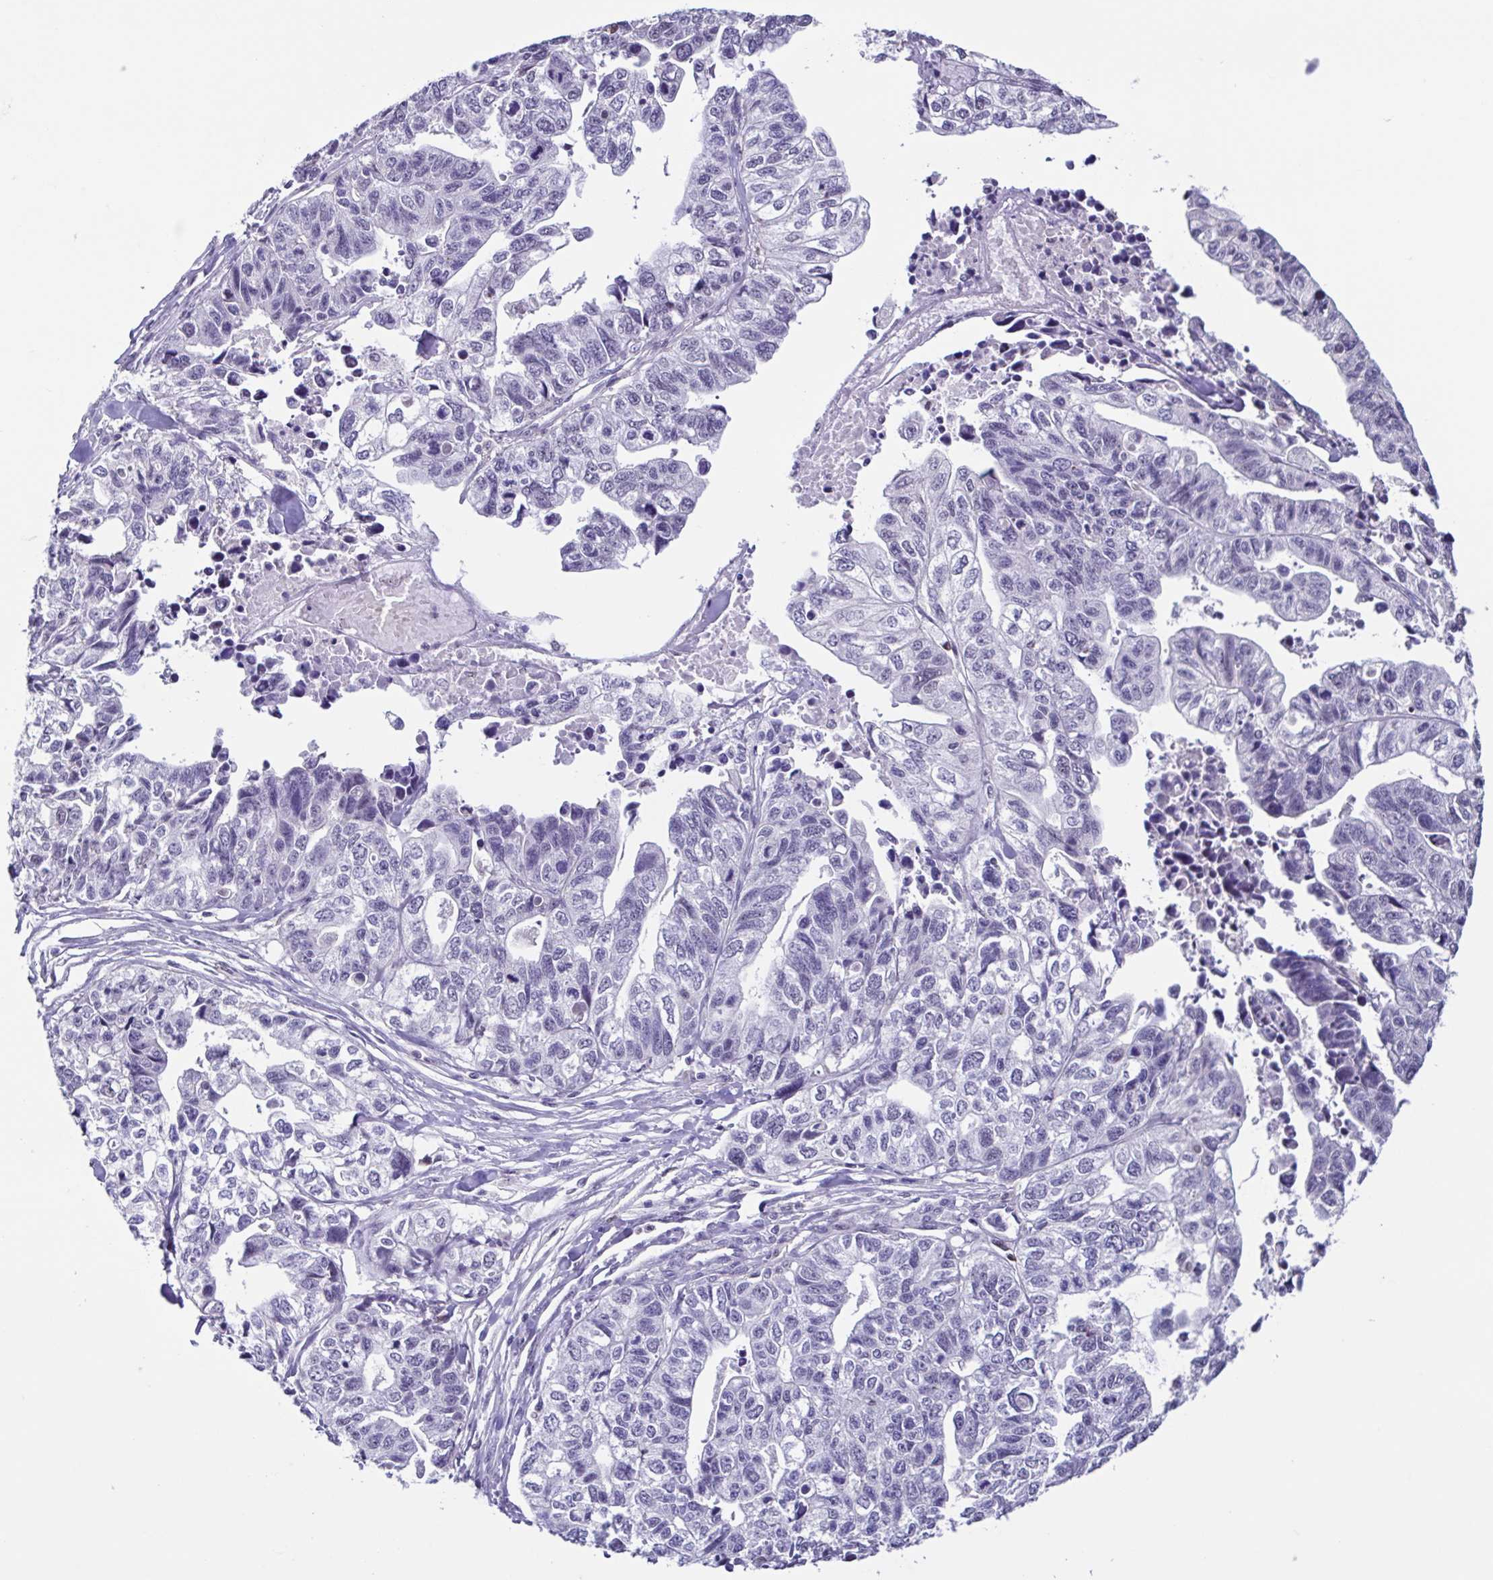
{"staining": {"intensity": "negative", "quantity": "none", "location": "none"}, "tissue": "stomach cancer", "cell_type": "Tumor cells", "image_type": "cancer", "snomed": [{"axis": "morphology", "description": "Adenocarcinoma, NOS"}, {"axis": "topography", "description": "Stomach, upper"}], "caption": "This is an immunohistochemistry (IHC) micrograph of adenocarcinoma (stomach). There is no positivity in tumor cells.", "gene": "ACTRT3", "patient": {"sex": "female", "age": 67}}